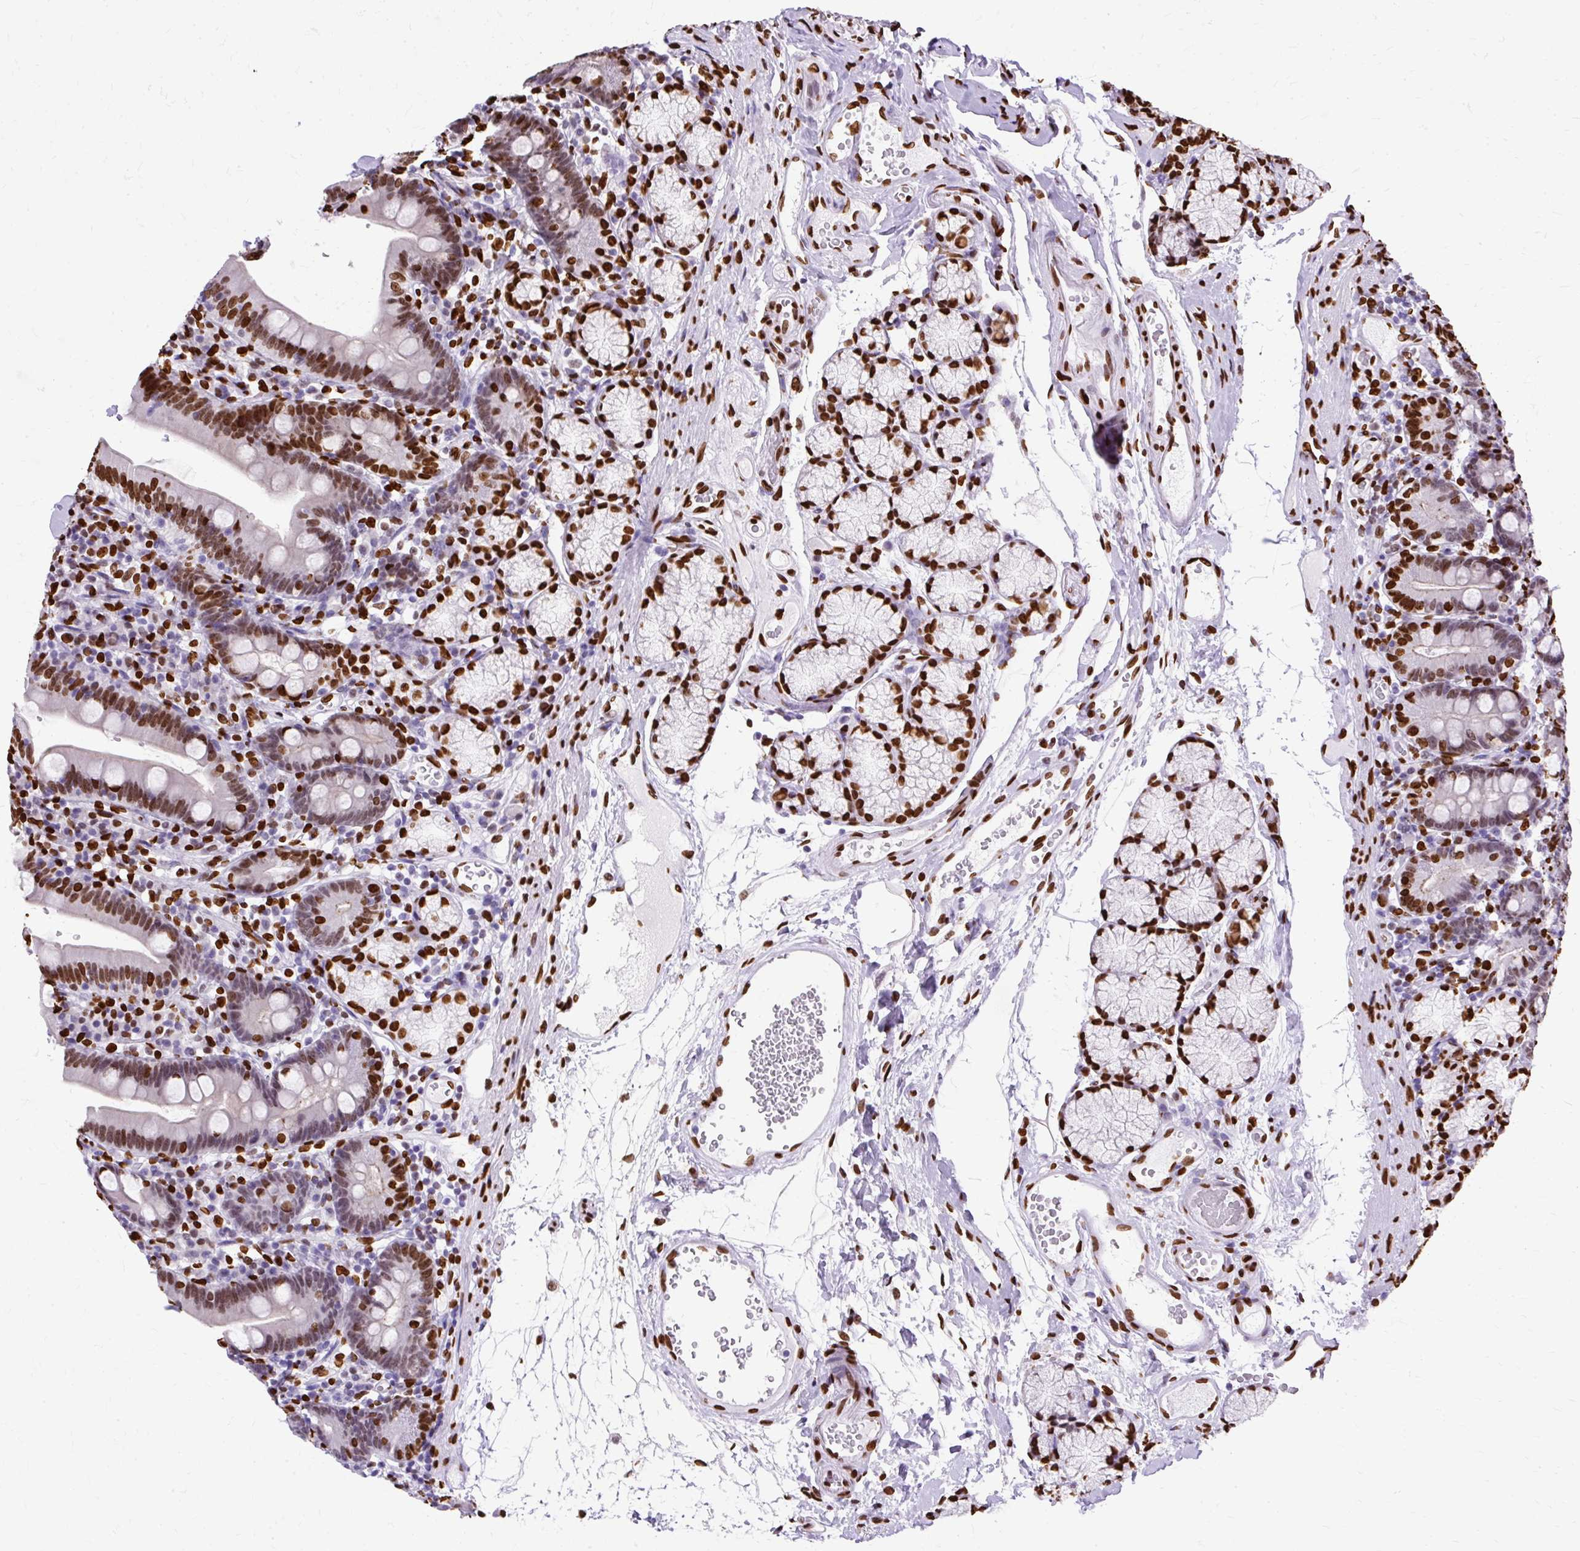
{"staining": {"intensity": "strong", "quantity": ">75%", "location": "nuclear"}, "tissue": "duodenum", "cell_type": "Glandular cells", "image_type": "normal", "snomed": [{"axis": "morphology", "description": "Normal tissue, NOS"}, {"axis": "topography", "description": "Duodenum"}], "caption": "DAB (3,3'-diaminobenzidine) immunohistochemical staining of unremarkable duodenum reveals strong nuclear protein staining in approximately >75% of glandular cells.", "gene": "TMEM184C", "patient": {"sex": "female", "age": 67}}